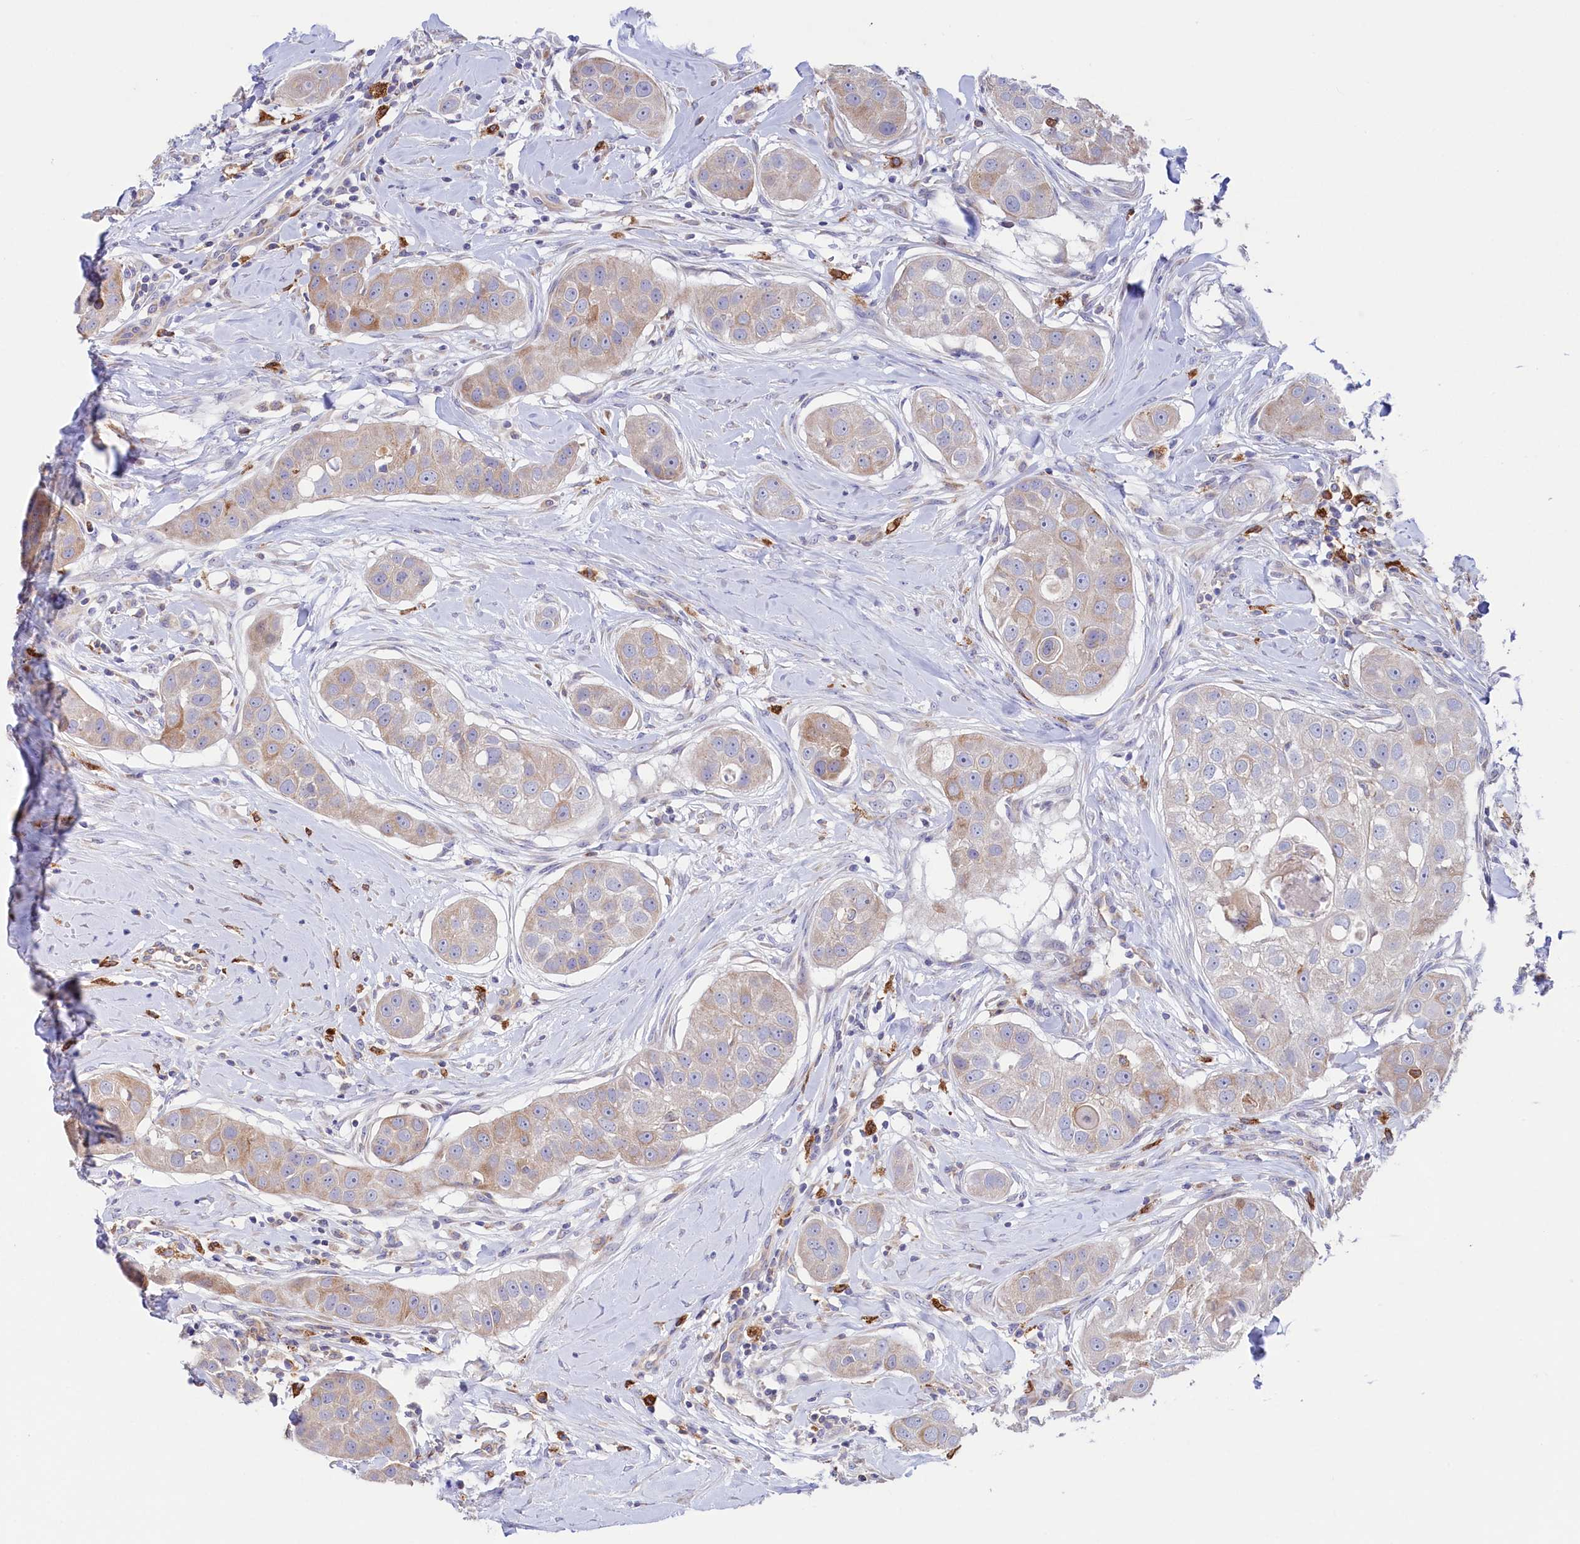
{"staining": {"intensity": "moderate", "quantity": "<25%", "location": "cytoplasmic/membranous"}, "tissue": "head and neck cancer", "cell_type": "Tumor cells", "image_type": "cancer", "snomed": [{"axis": "morphology", "description": "Normal tissue, NOS"}, {"axis": "morphology", "description": "Squamous cell carcinoma, NOS"}, {"axis": "topography", "description": "Skeletal muscle"}, {"axis": "topography", "description": "Head-Neck"}], "caption": "A high-resolution image shows immunohistochemistry (IHC) staining of squamous cell carcinoma (head and neck), which exhibits moderate cytoplasmic/membranous expression in about <25% of tumor cells. The staining was performed using DAB (3,3'-diaminobenzidine) to visualize the protein expression in brown, while the nuclei were stained in blue with hematoxylin (Magnification: 20x).", "gene": "CHID1", "patient": {"sex": "male", "age": 51}}